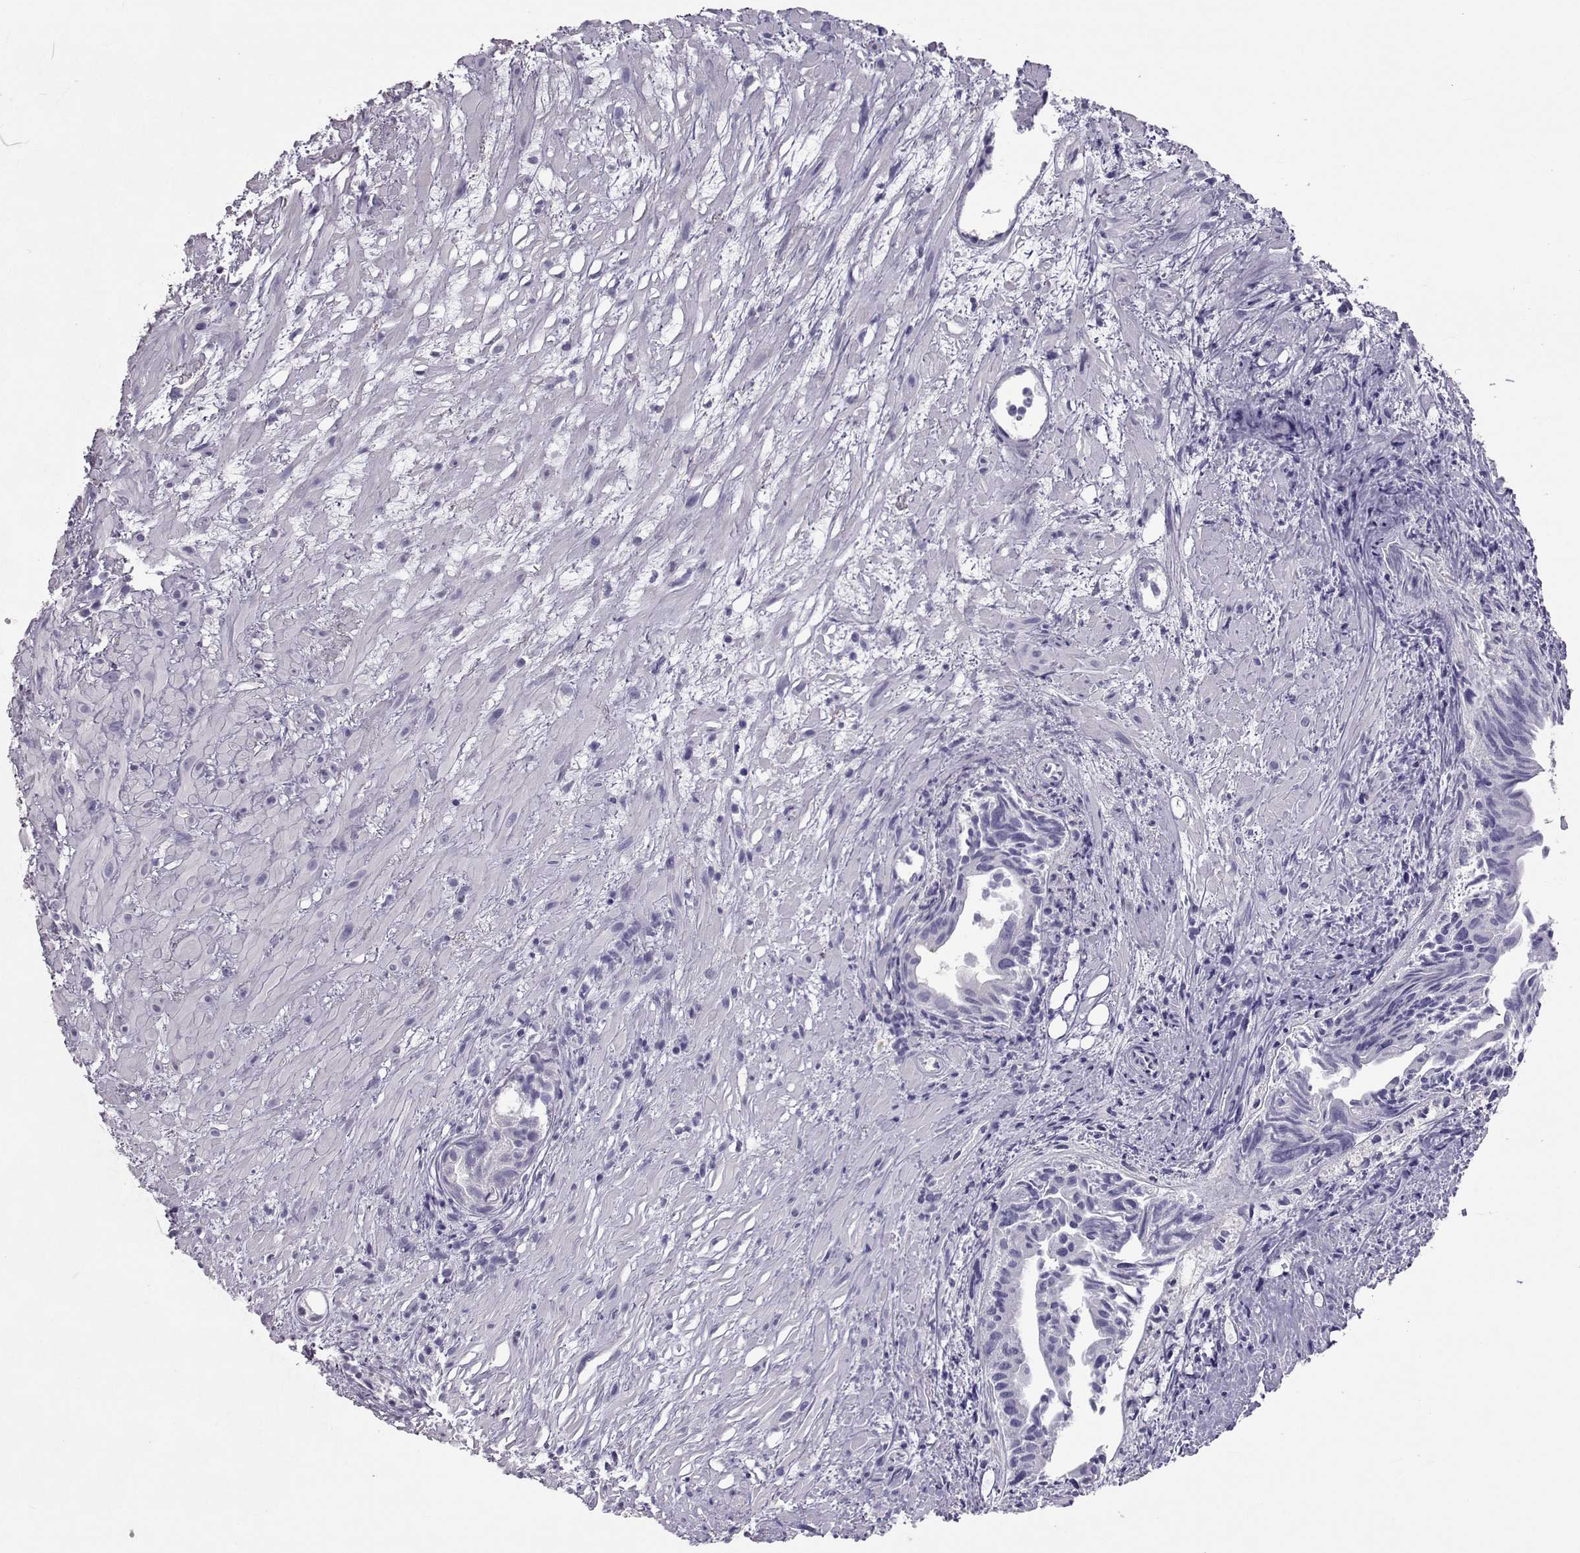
{"staining": {"intensity": "negative", "quantity": "none", "location": "none"}, "tissue": "prostate cancer", "cell_type": "Tumor cells", "image_type": "cancer", "snomed": [{"axis": "morphology", "description": "Adenocarcinoma, High grade"}, {"axis": "topography", "description": "Prostate"}], "caption": "Photomicrograph shows no significant protein positivity in tumor cells of prostate cancer.", "gene": "PMCH", "patient": {"sex": "male", "age": 79}}